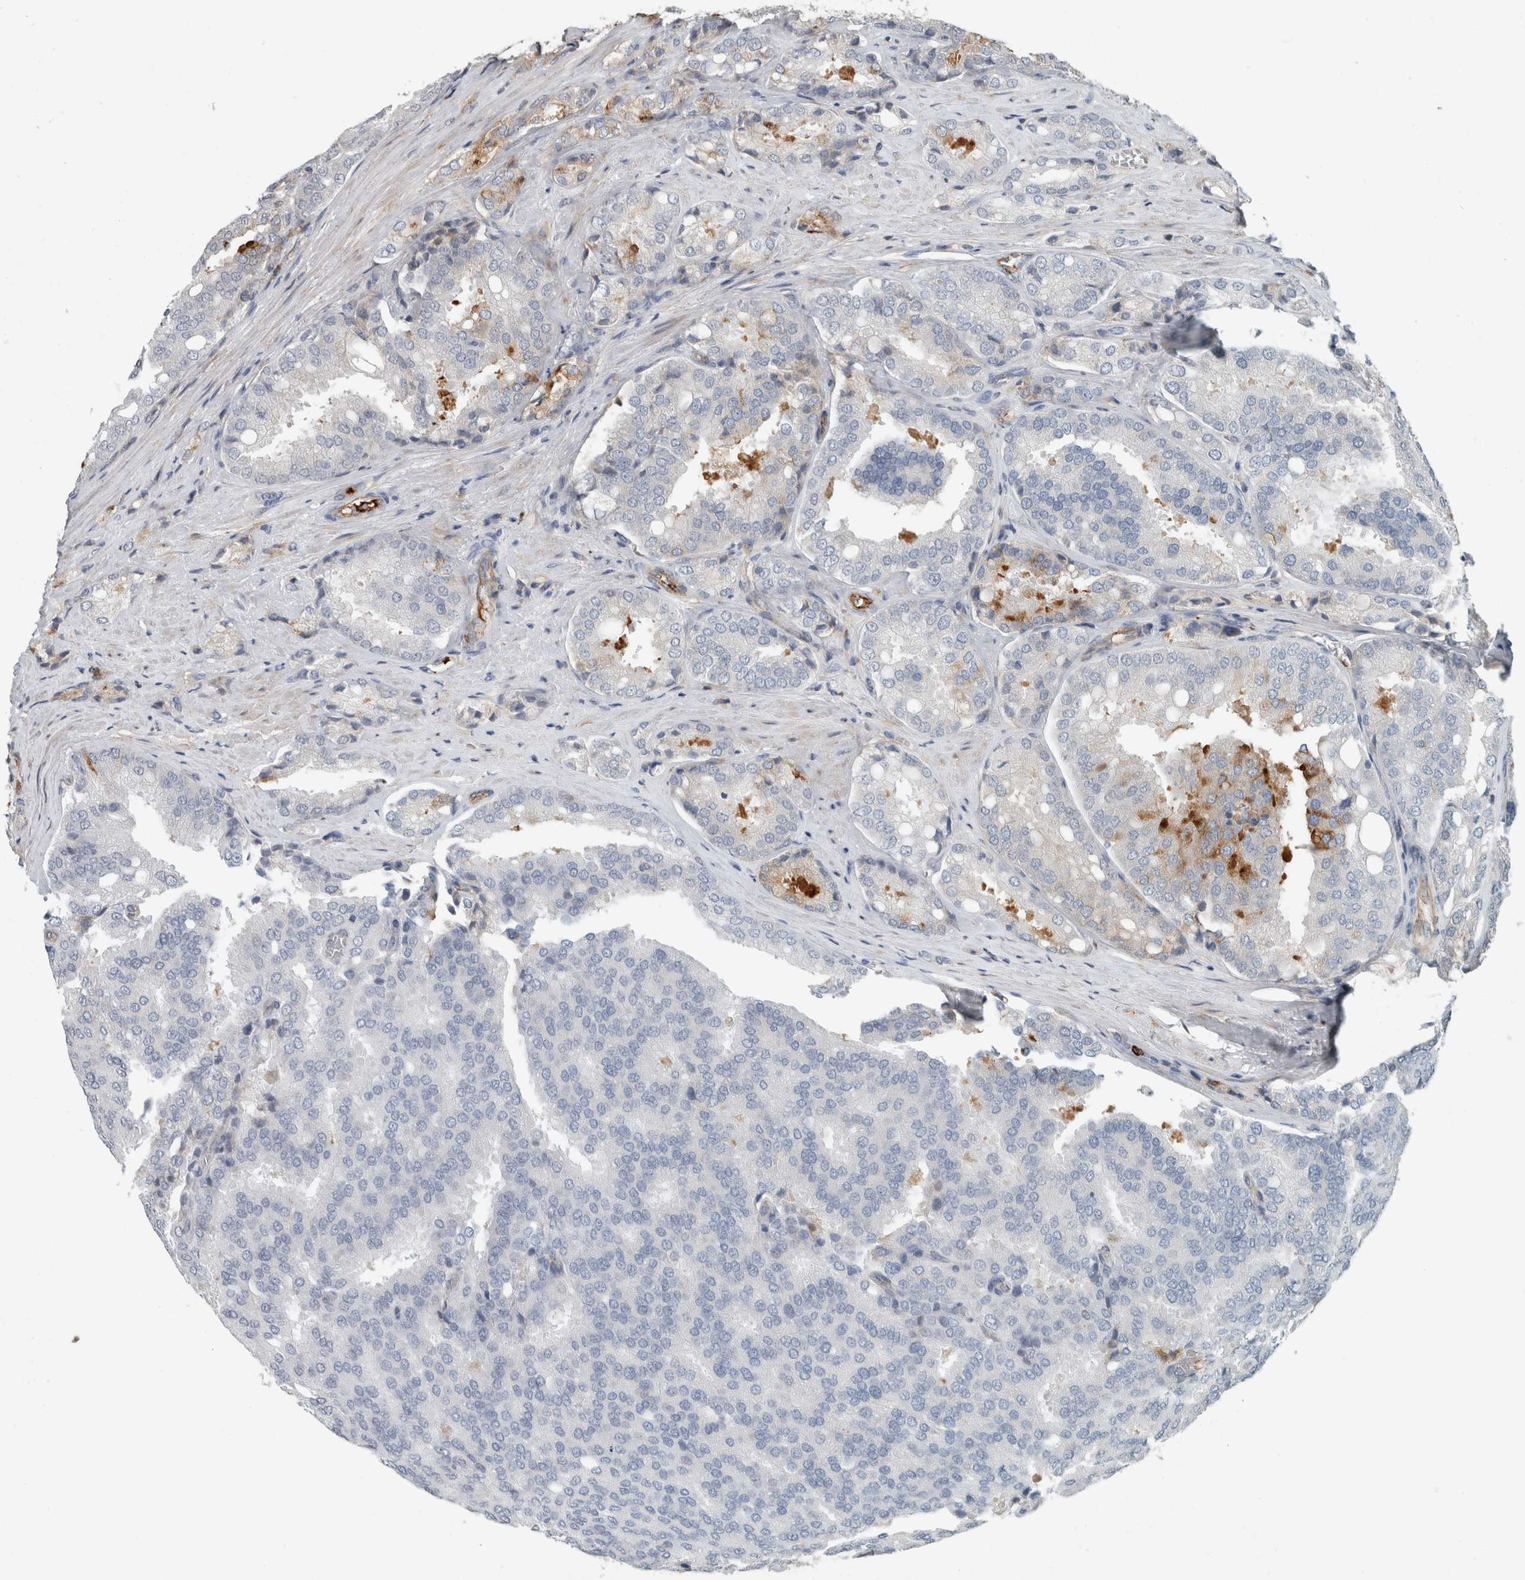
{"staining": {"intensity": "negative", "quantity": "none", "location": "none"}, "tissue": "prostate cancer", "cell_type": "Tumor cells", "image_type": "cancer", "snomed": [{"axis": "morphology", "description": "Adenocarcinoma, High grade"}, {"axis": "topography", "description": "Prostate"}], "caption": "DAB (3,3'-diaminobenzidine) immunohistochemical staining of human adenocarcinoma (high-grade) (prostate) exhibits no significant expression in tumor cells.", "gene": "FN1", "patient": {"sex": "male", "age": 50}}